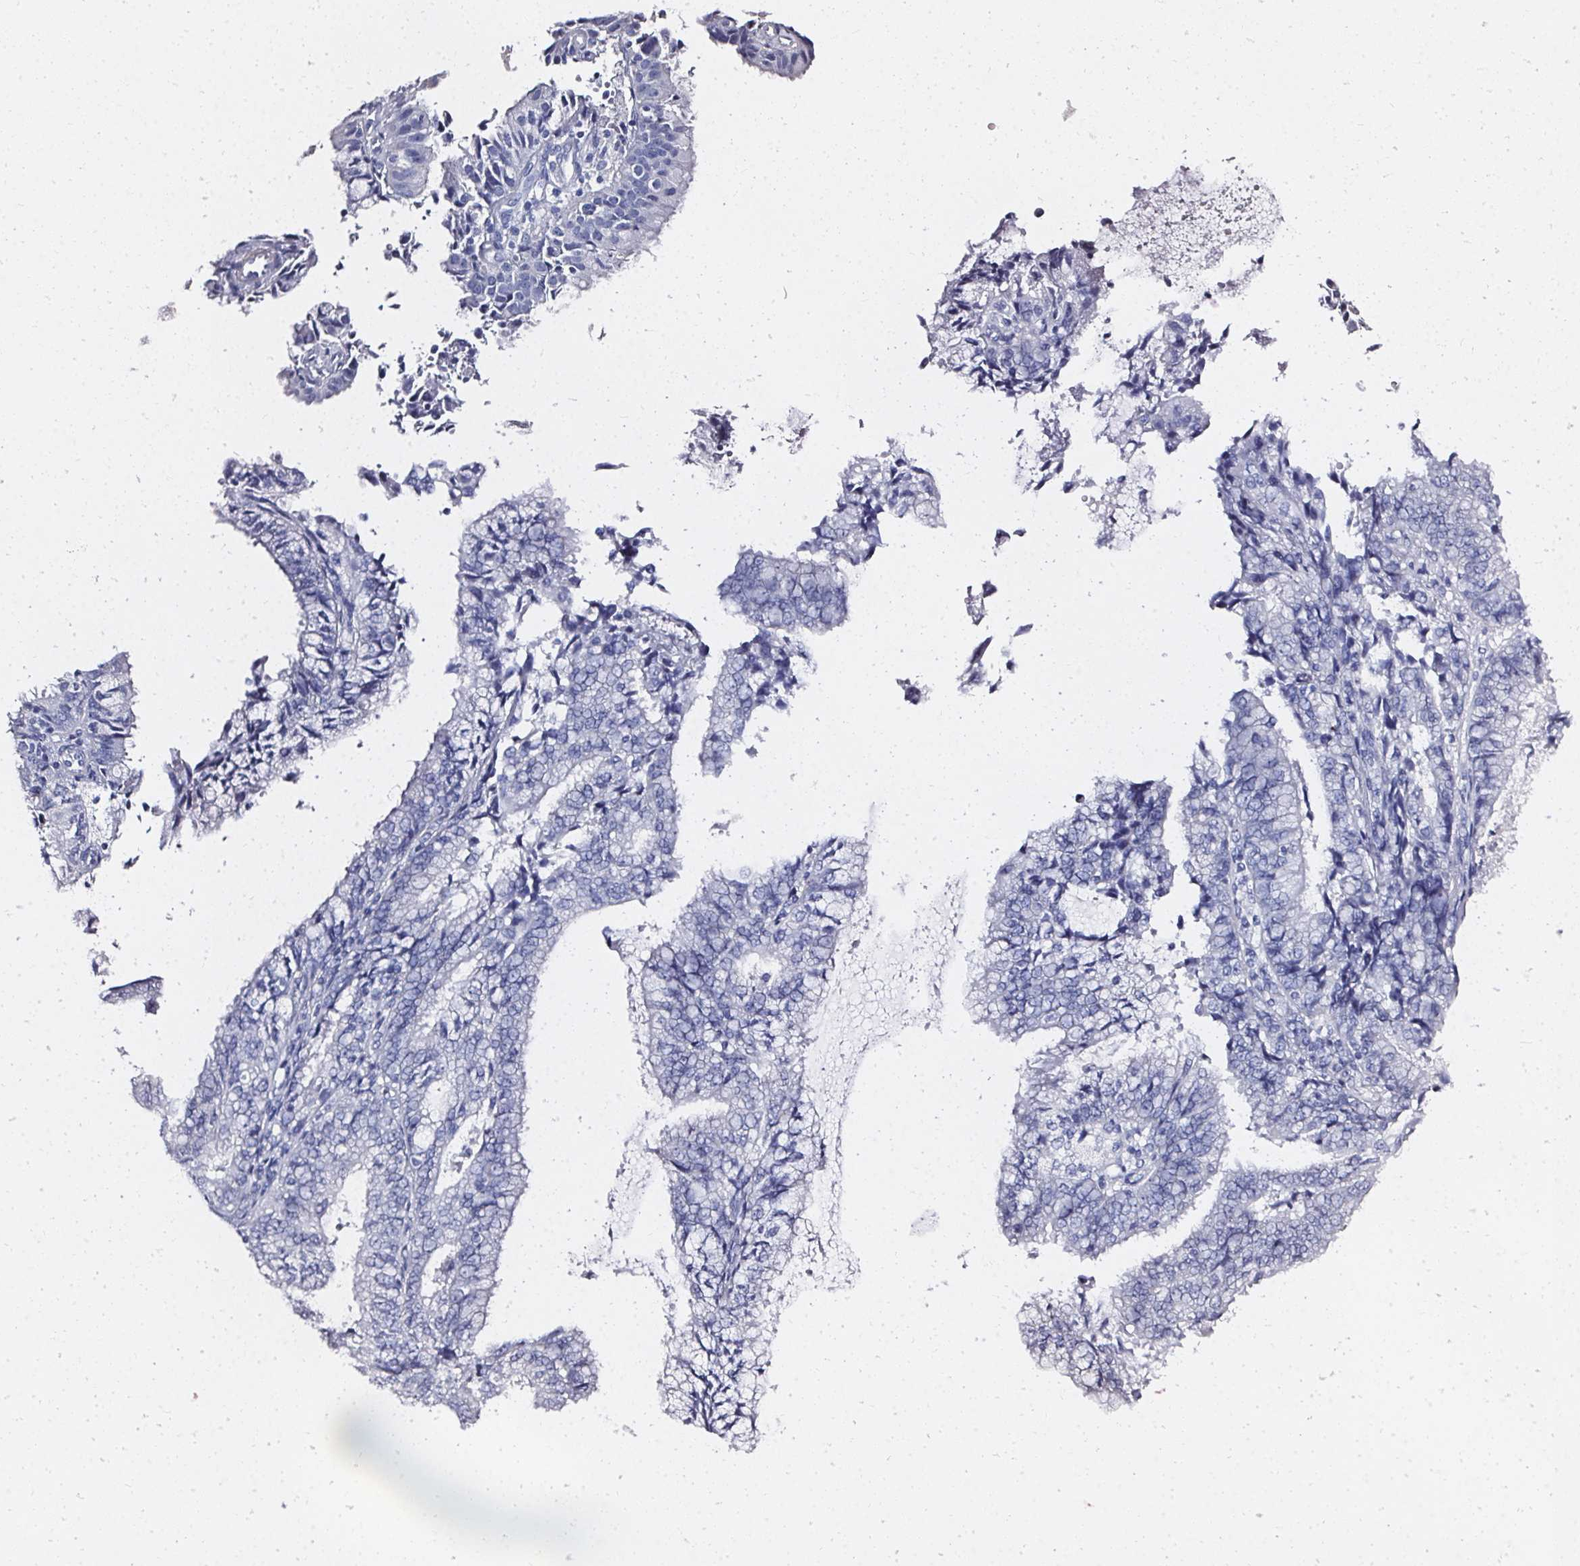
{"staining": {"intensity": "negative", "quantity": "none", "location": "none"}, "tissue": "endometrial cancer", "cell_type": "Tumor cells", "image_type": "cancer", "snomed": [{"axis": "morphology", "description": "Adenocarcinoma, NOS"}, {"axis": "topography", "description": "Endometrium"}], "caption": "This is an immunohistochemistry photomicrograph of endometrial cancer (adenocarcinoma). There is no staining in tumor cells.", "gene": "ELAVL2", "patient": {"sex": "female", "age": 57}}